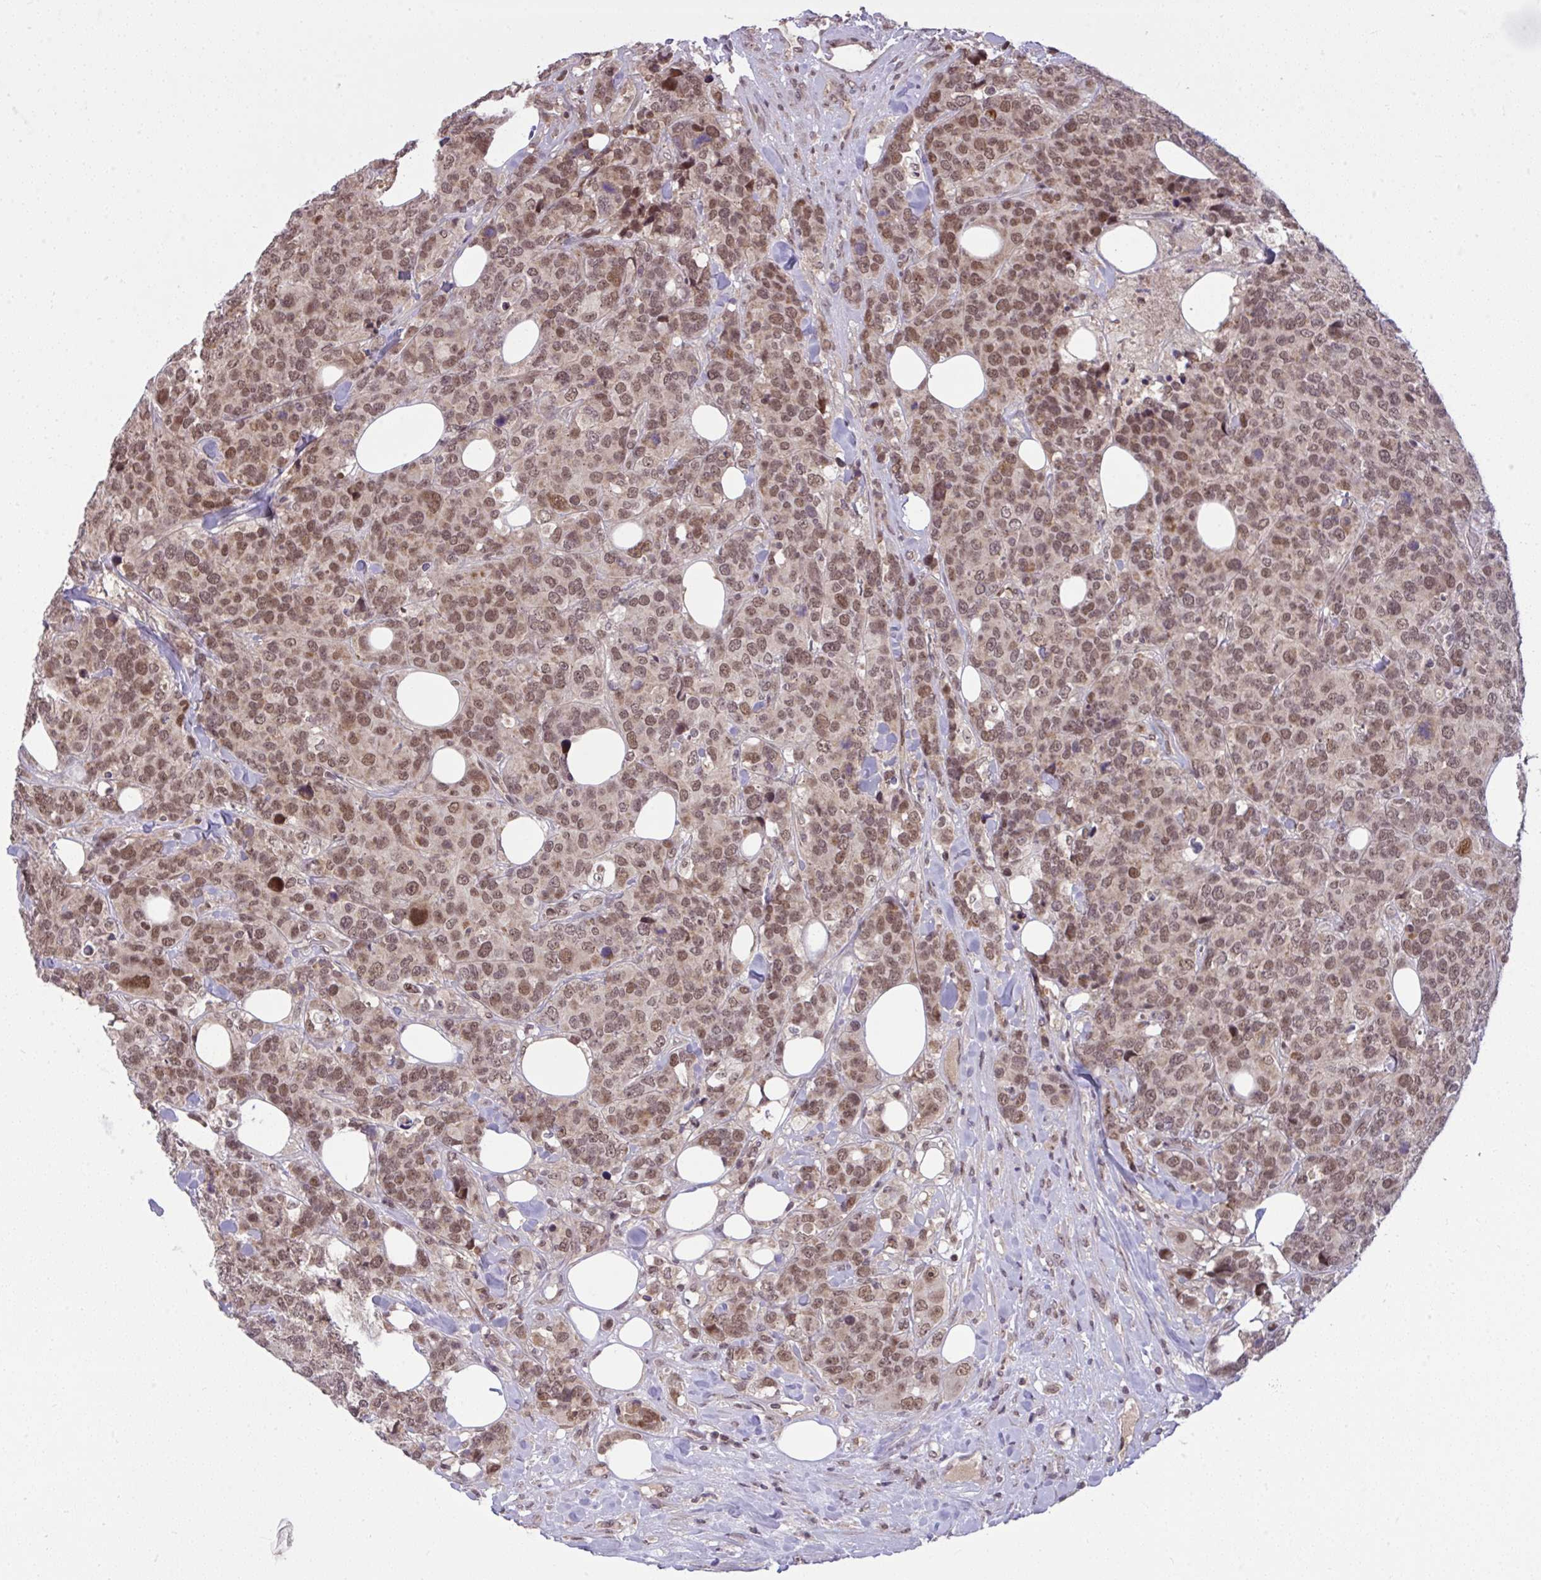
{"staining": {"intensity": "moderate", "quantity": ">75%", "location": "nuclear"}, "tissue": "breast cancer", "cell_type": "Tumor cells", "image_type": "cancer", "snomed": [{"axis": "morphology", "description": "Lobular carcinoma"}, {"axis": "topography", "description": "Breast"}], "caption": "Protein analysis of breast cancer (lobular carcinoma) tissue reveals moderate nuclear staining in about >75% of tumor cells.", "gene": "KLF2", "patient": {"sex": "female", "age": 59}}